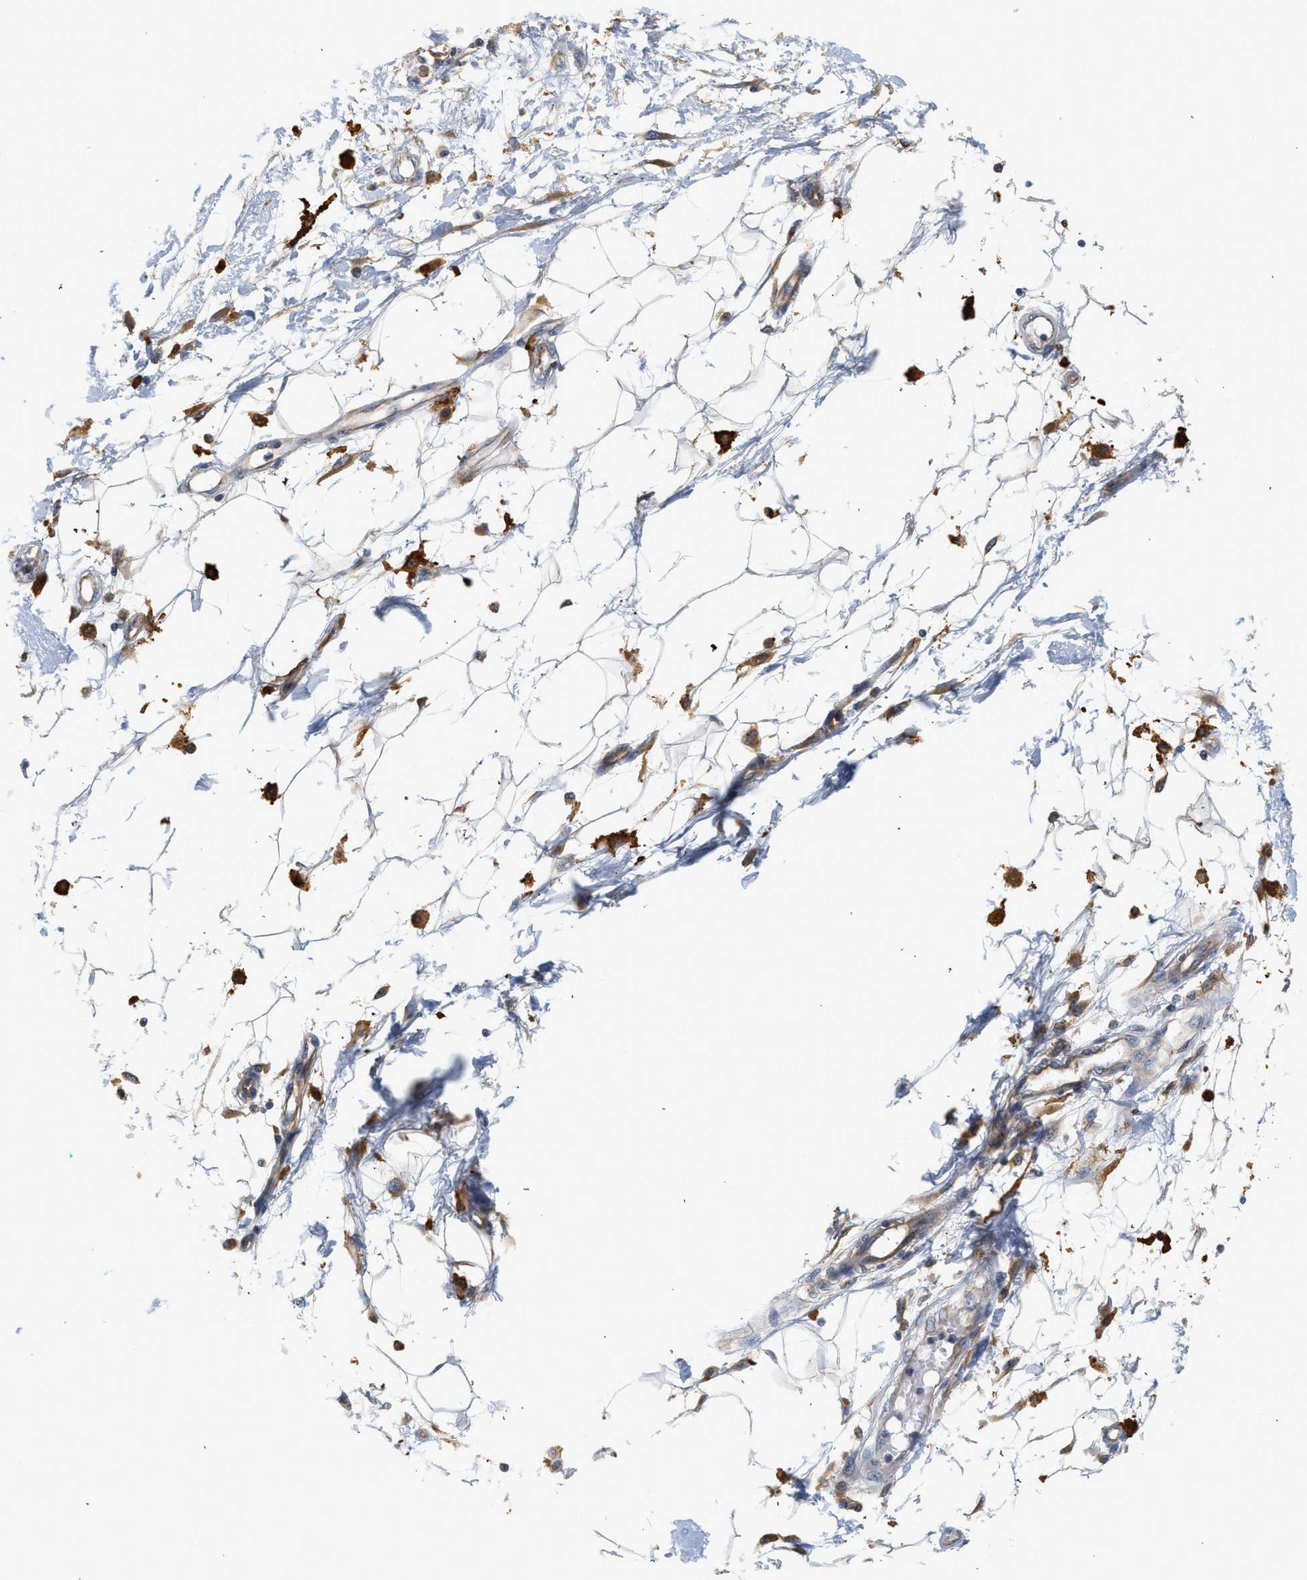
{"staining": {"intensity": "moderate", "quantity": "<25%", "location": "cytoplasmic/membranous"}, "tissue": "adipose tissue", "cell_type": "Adipocytes", "image_type": "normal", "snomed": [{"axis": "morphology", "description": "Normal tissue, NOS"}, {"axis": "morphology", "description": "Squamous cell carcinoma, NOS"}, {"axis": "topography", "description": "Skin"}, {"axis": "topography", "description": "Peripheral nerve tissue"}], "caption": "Immunohistochemistry (IHC) micrograph of normal adipose tissue: human adipose tissue stained using IHC reveals low levels of moderate protein expression localized specifically in the cytoplasmic/membranous of adipocytes, appearing as a cytoplasmic/membranous brown color.", "gene": "CTXN1", "patient": {"sex": "male", "age": 83}}